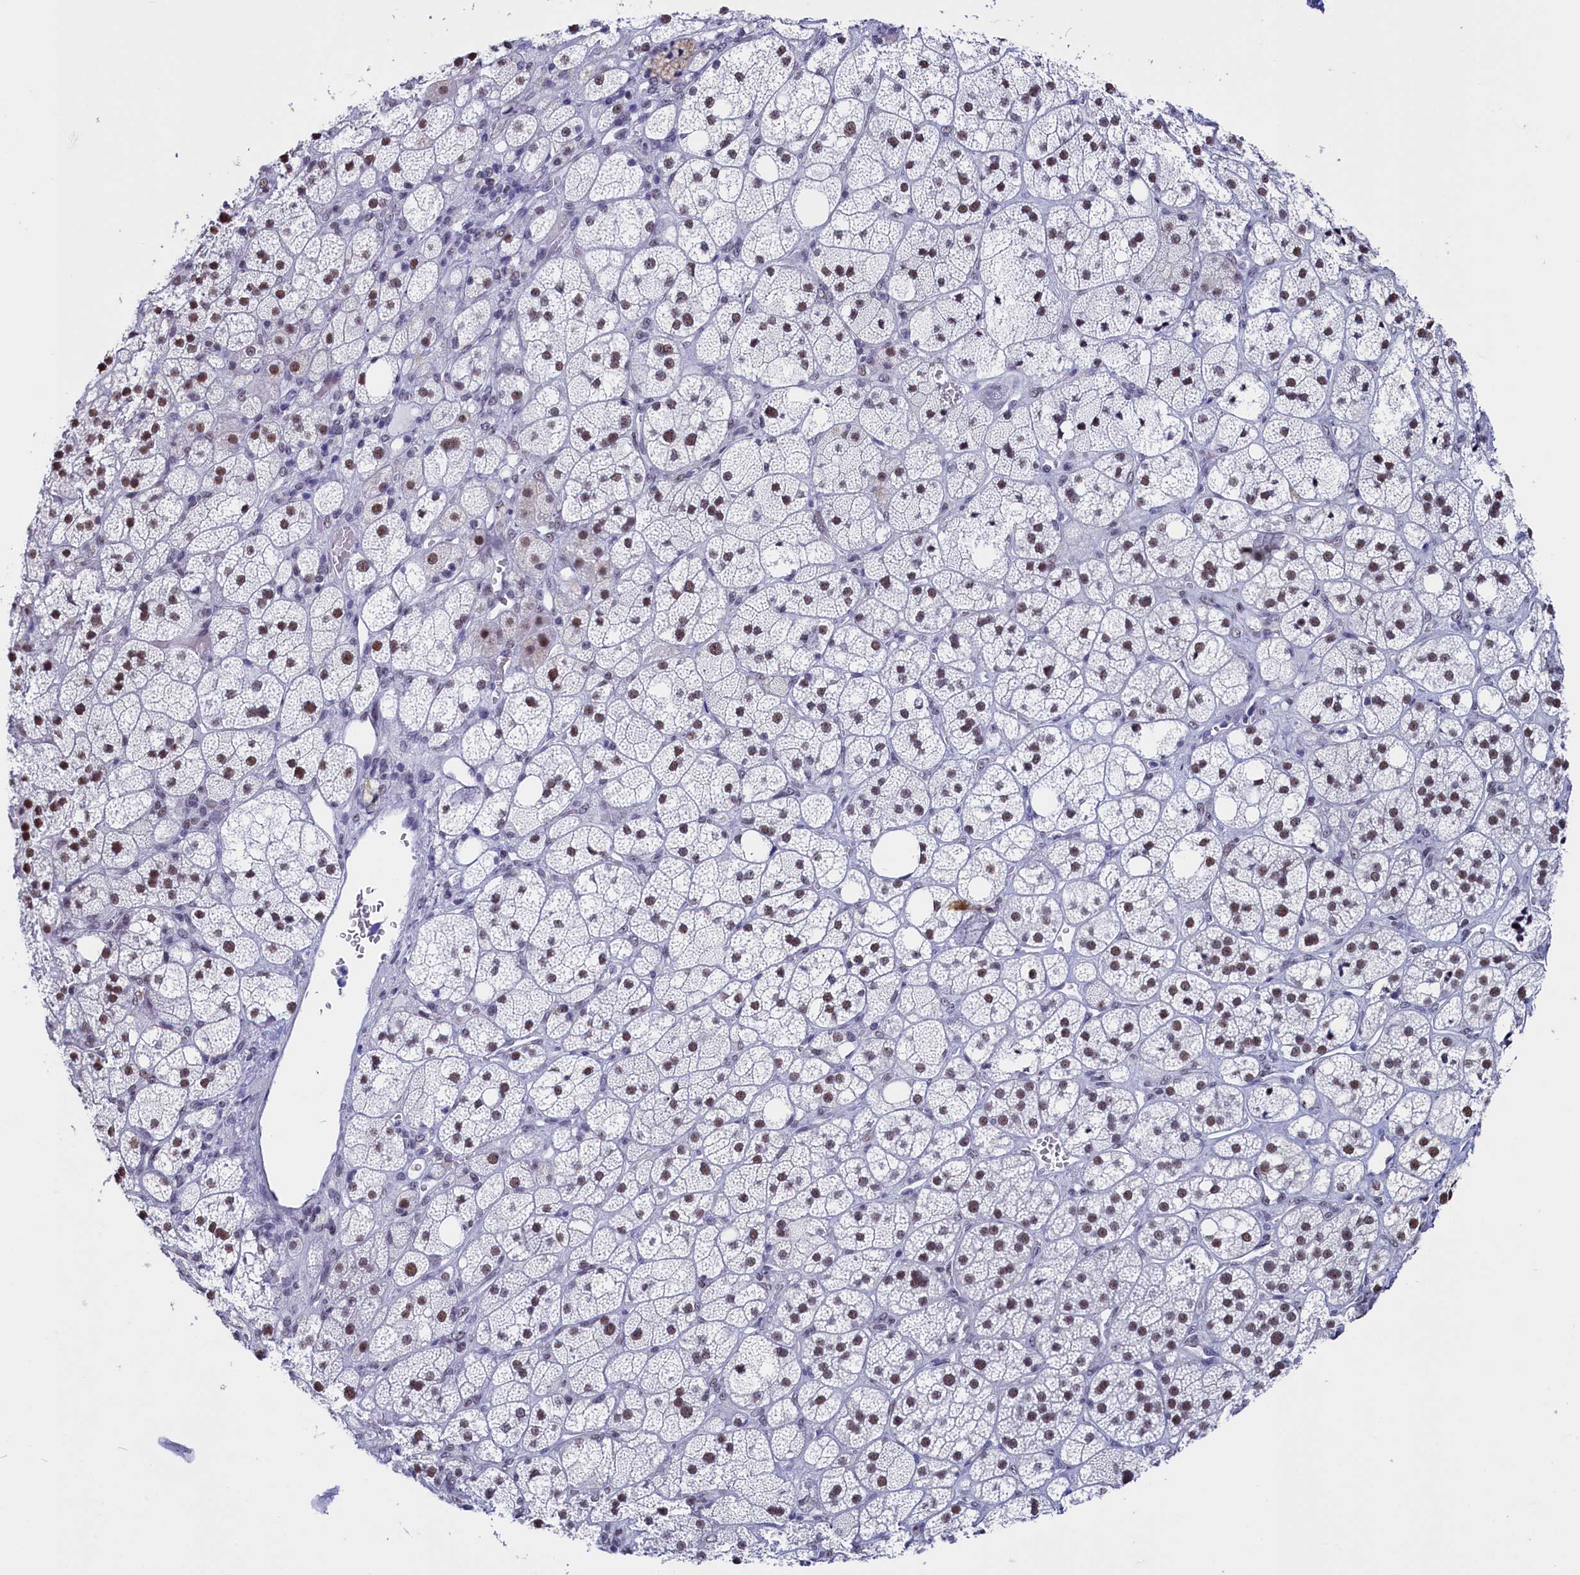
{"staining": {"intensity": "moderate", "quantity": "25%-75%", "location": "nuclear"}, "tissue": "adrenal gland", "cell_type": "Glandular cells", "image_type": "normal", "snomed": [{"axis": "morphology", "description": "Normal tissue, NOS"}, {"axis": "topography", "description": "Adrenal gland"}], "caption": "Brown immunohistochemical staining in normal human adrenal gland shows moderate nuclear expression in about 25%-75% of glandular cells. The staining was performed using DAB, with brown indicating positive protein expression. Nuclei are stained blue with hematoxylin.", "gene": "CD2BP2", "patient": {"sex": "male", "age": 61}}